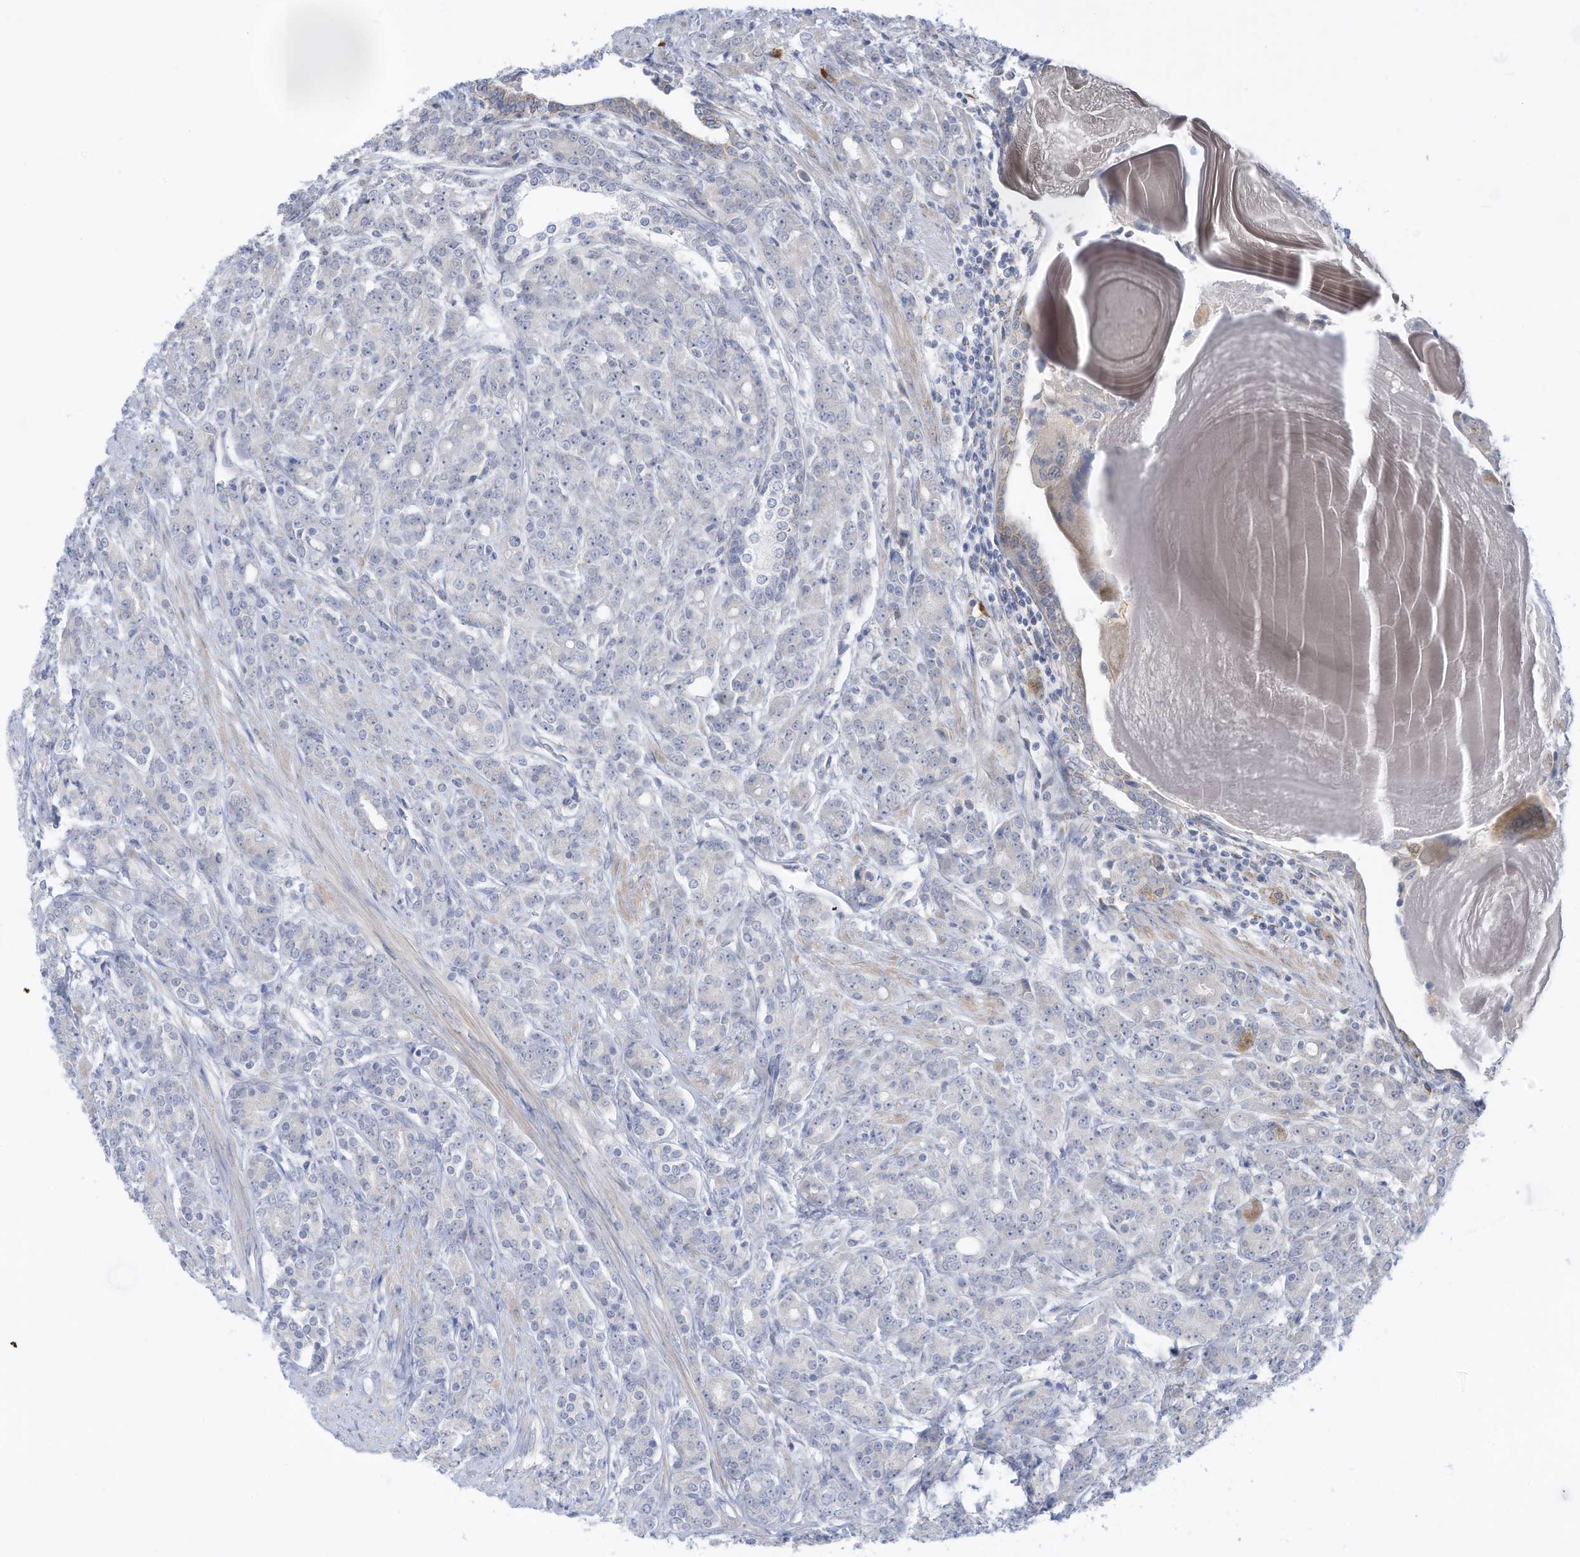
{"staining": {"intensity": "negative", "quantity": "none", "location": "none"}, "tissue": "prostate cancer", "cell_type": "Tumor cells", "image_type": "cancer", "snomed": [{"axis": "morphology", "description": "Adenocarcinoma, High grade"}, {"axis": "topography", "description": "Prostate"}], "caption": "Immunohistochemistry (IHC) photomicrograph of neoplastic tissue: human prostate cancer (adenocarcinoma (high-grade)) stained with DAB reveals no significant protein positivity in tumor cells.", "gene": "ZNF292", "patient": {"sex": "male", "age": 62}}